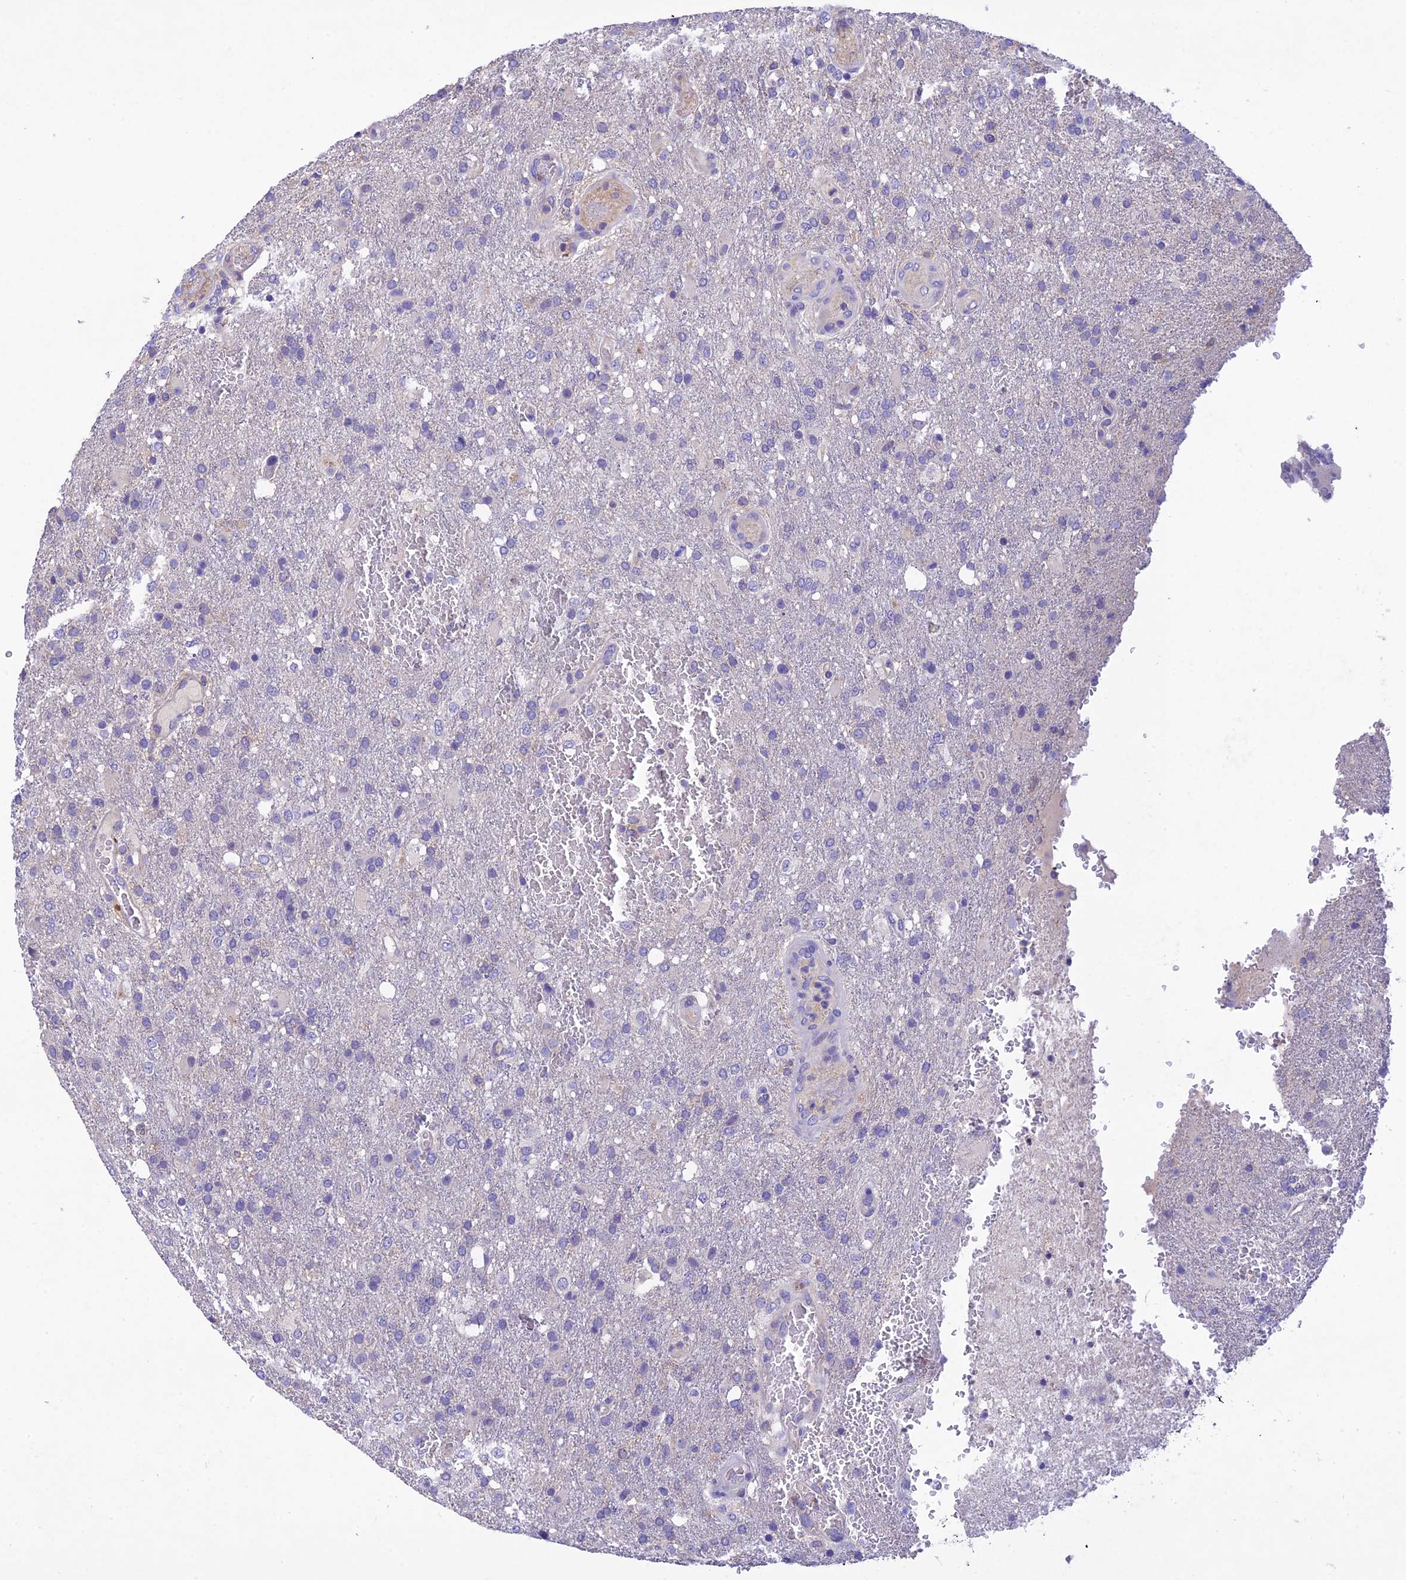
{"staining": {"intensity": "negative", "quantity": "none", "location": "none"}, "tissue": "glioma", "cell_type": "Tumor cells", "image_type": "cancer", "snomed": [{"axis": "morphology", "description": "Glioma, malignant, High grade"}, {"axis": "topography", "description": "Brain"}], "caption": "This is a histopathology image of IHC staining of glioma, which shows no staining in tumor cells.", "gene": "SNX24", "patient": {"sex": "female", "age": 74}}